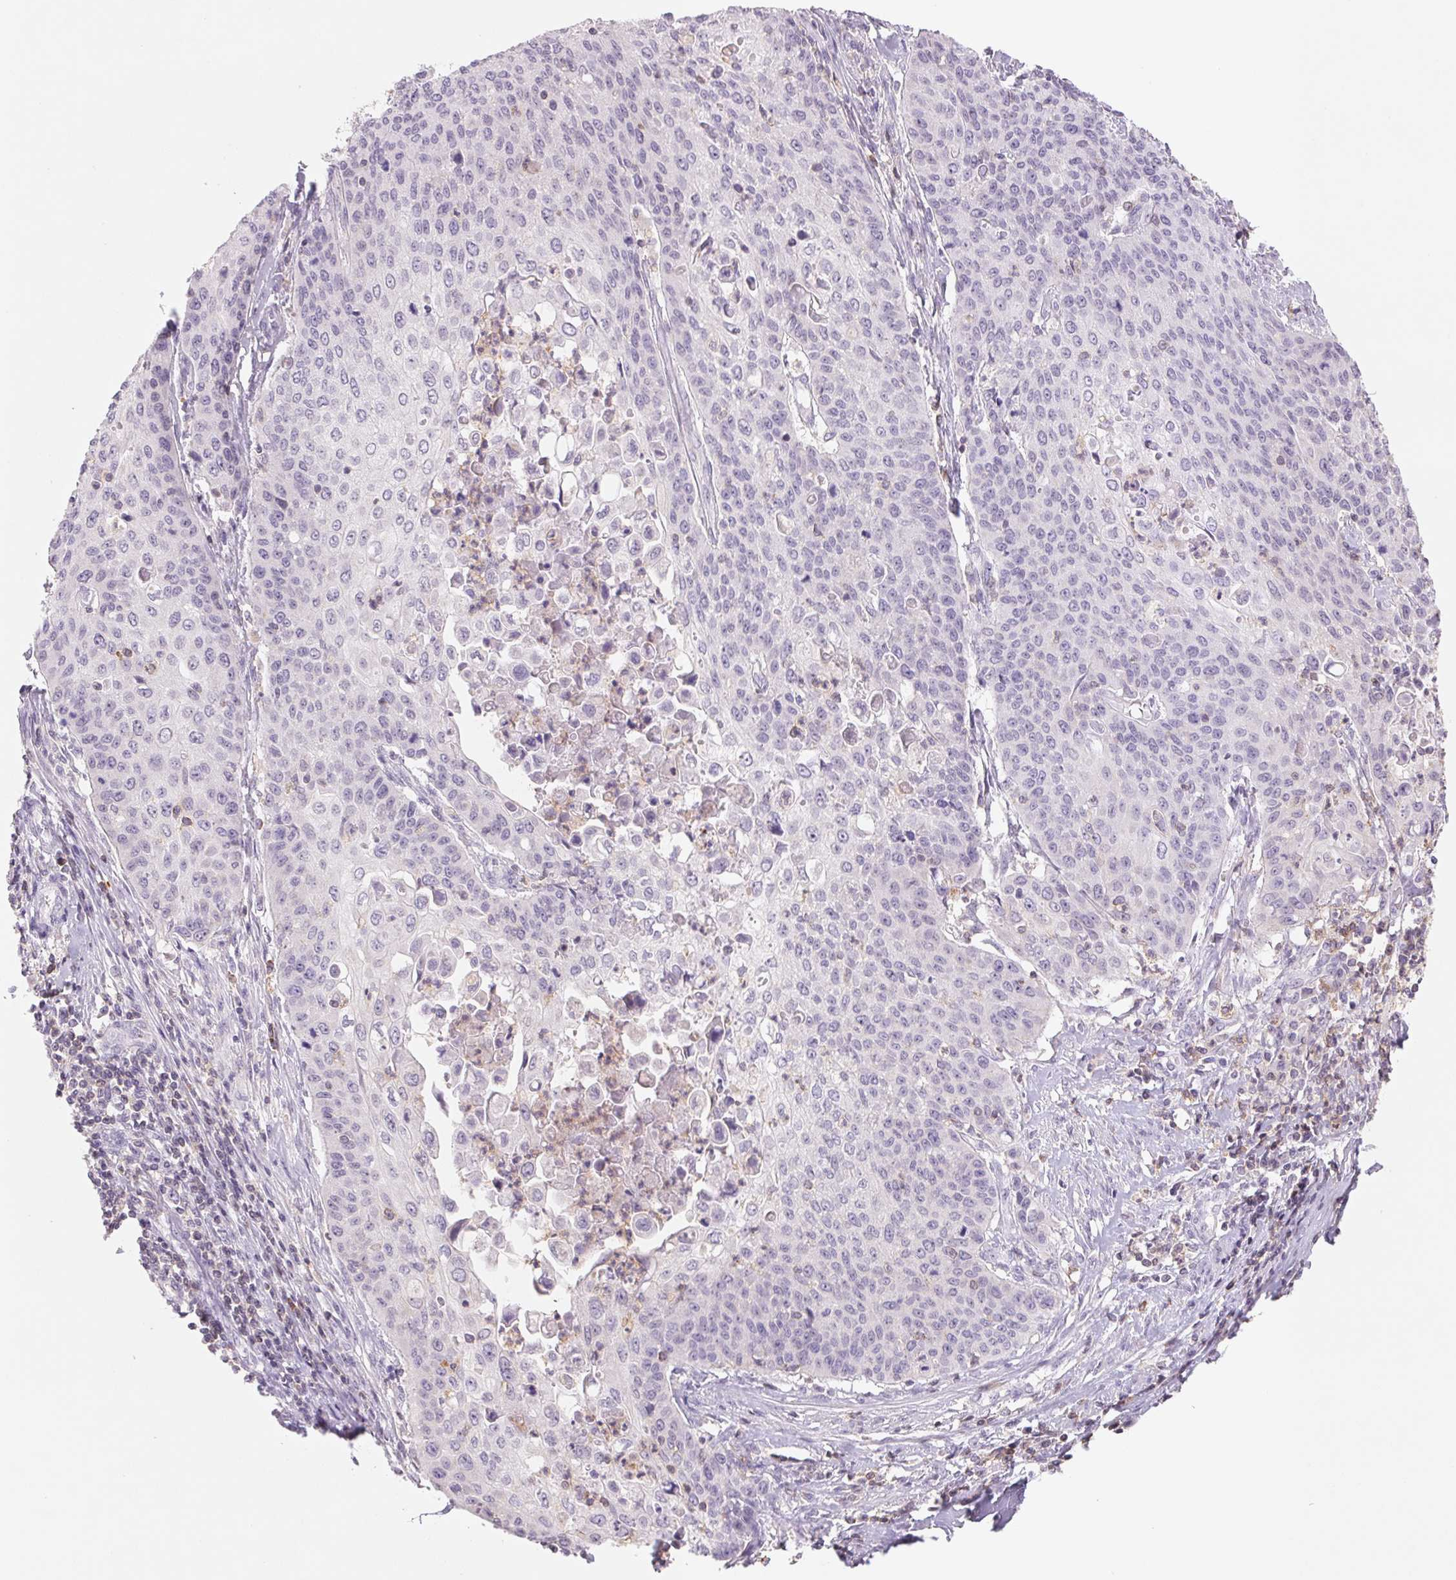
{"staining": {"intensity": "negative", "quantity": "none", "location": "none"}, "tissue": "cervical cancer", "cell_type": "Tumor cells", "image_type": "cancer", "snomed": [{"axis": "morphology", "description": "Squamous cell carcinoma, NOS"}, {"axis": "topography", "description": "Cervix"}], "caption": "Human cervical cancer stained for a protein using immunohistochemistry shows no staining in tumor cells.", "gene": "KIF26A", "patient": {"sex": "female", "age": 65}}